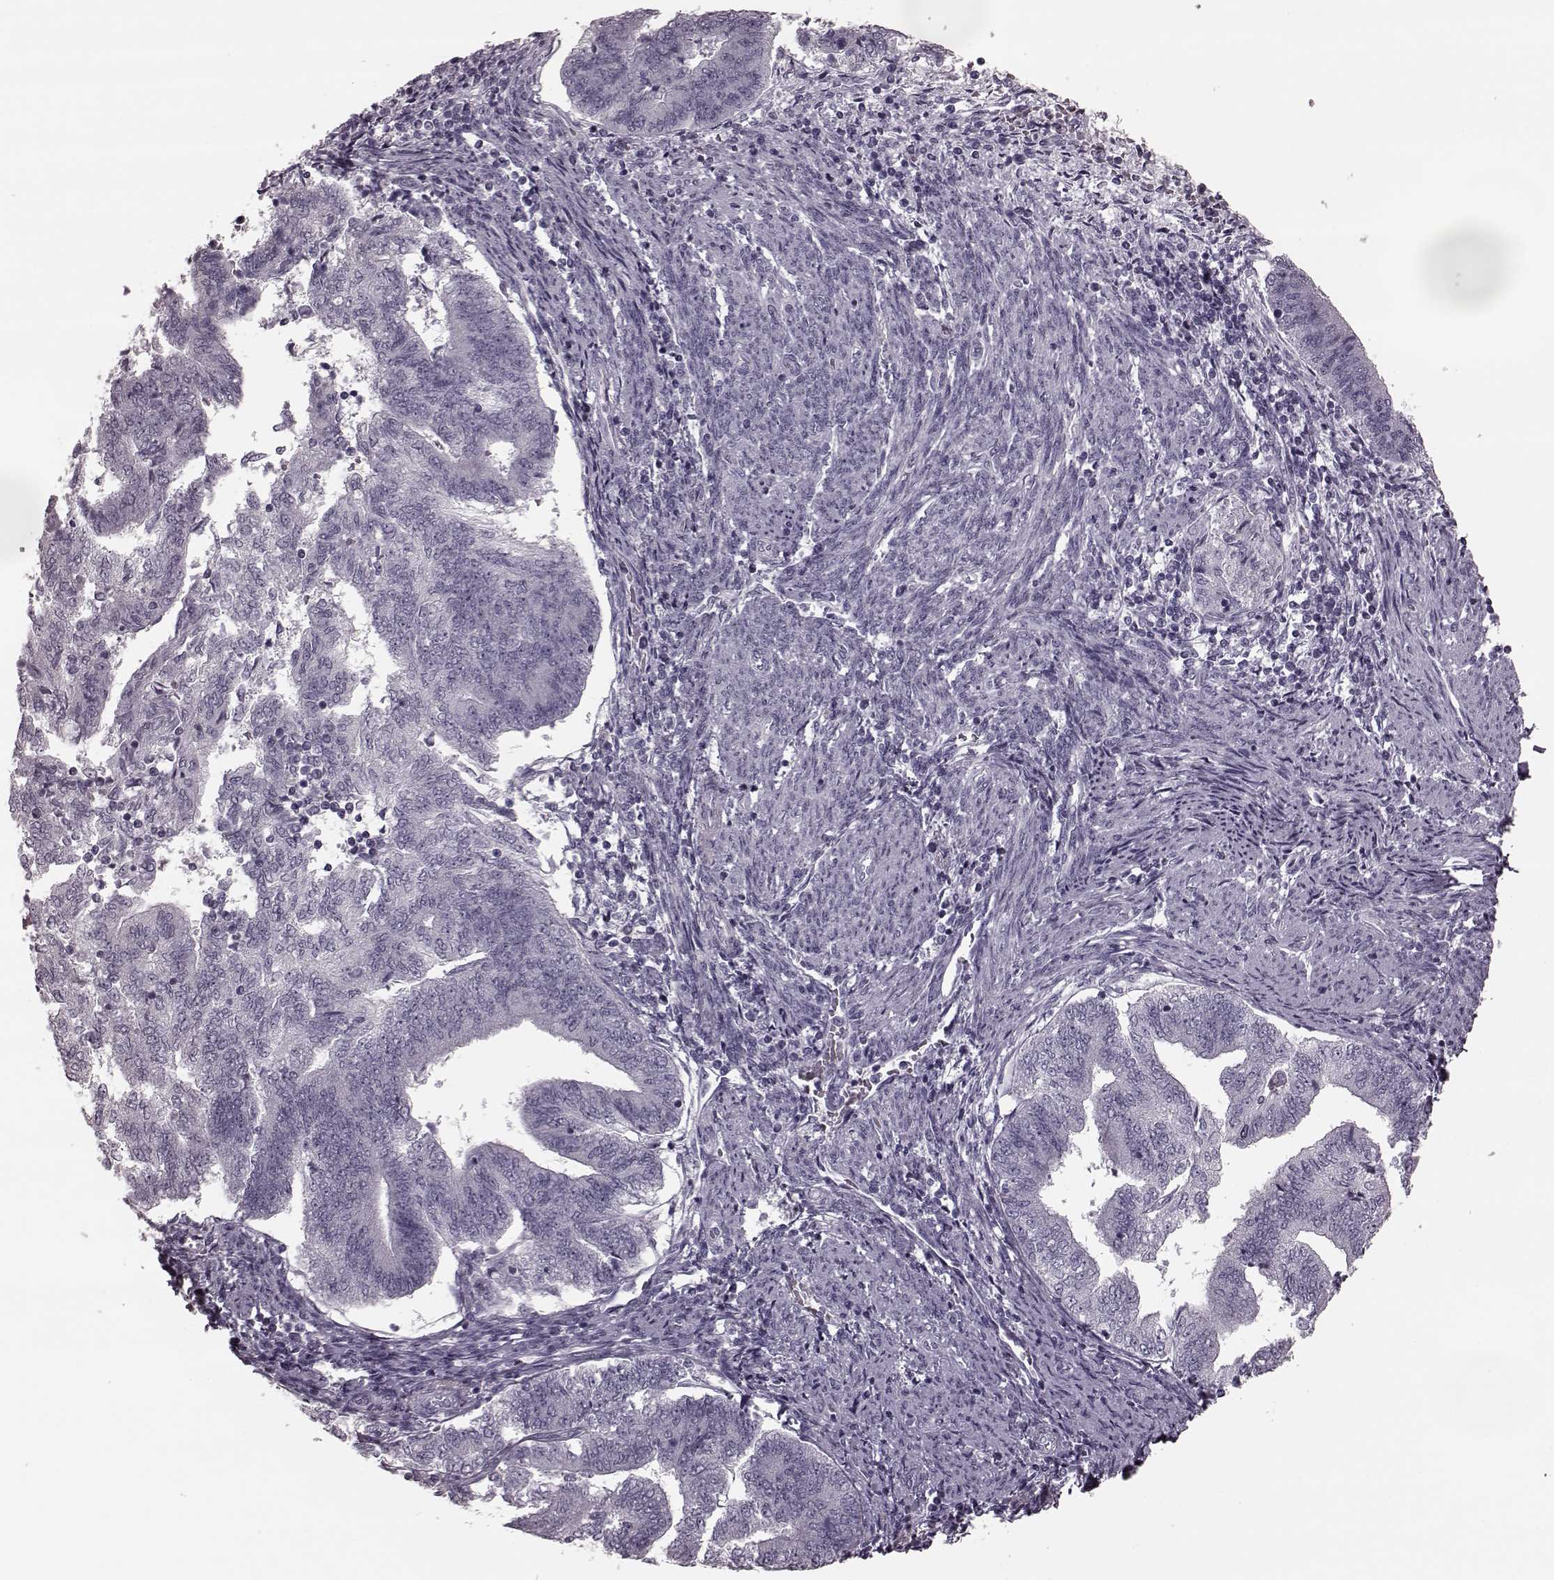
{"staining": {"intensity": "negative", "quantity": "none", "location": "none"}, "tissue": "endometrial cancer", "cell_type": "Tumor cells", "image_type": "cancer", "snomed": [{"axis": "morphology", "description": "Adenocarcinoma, NOS"}, {"axis": "topography", "description": "Endometrium"}], "caption": "Tumor cells are negative for protein expression in human endometrial cancer (adenocarcinoma). (DAB (3,3'-diaminobenzidine) immunohistochemistry (IHC) with hematoxylin counter stain).", "gene": "TRPM1", "patient": {"sex": "female", "age": 65}}